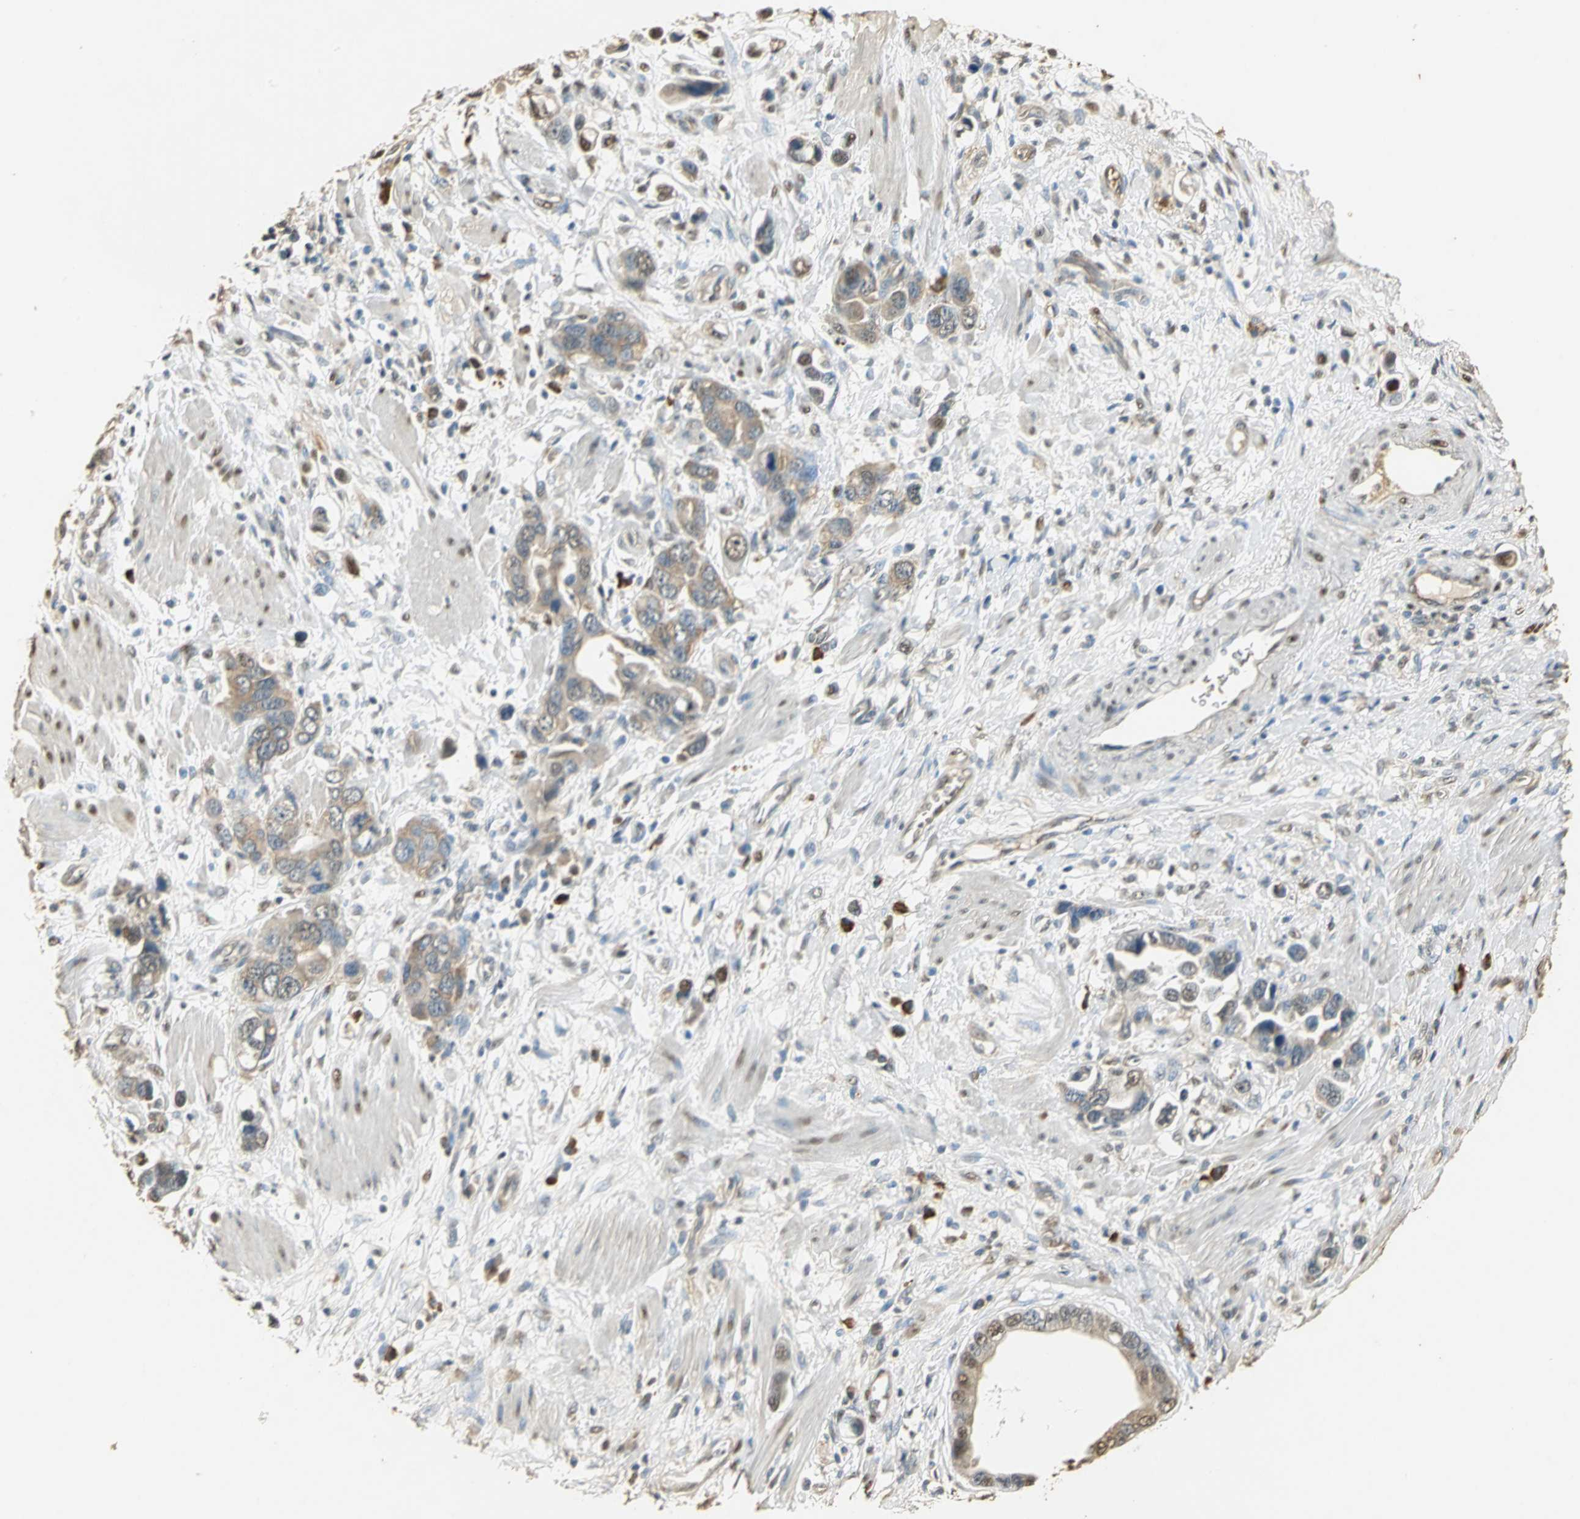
{"staining": {"intensity": "weak", "quantity": ">75%", "location": "cytoplasmic/membranous"}, "tissue": "stomach cancer", "cell_type": "Tumor cells", "image_type": "cancer", "snomed": [{"axis": "morphology", "description": "Adenocarcinoma, NOS"}, {"axis": "topography", "description": "Stomach, lower"}], "caption": "Tumor cells reveal low levels of weak cytoplasmic/membranous staining in approximately >75% of cells in stomach cancer. Using DAB (brown) and hematoxylin (blue) stains, captured at high magnification using brightfield microscopy.", "gene": "GAPDH", "patient": {"sex": "female", "age": 93}}